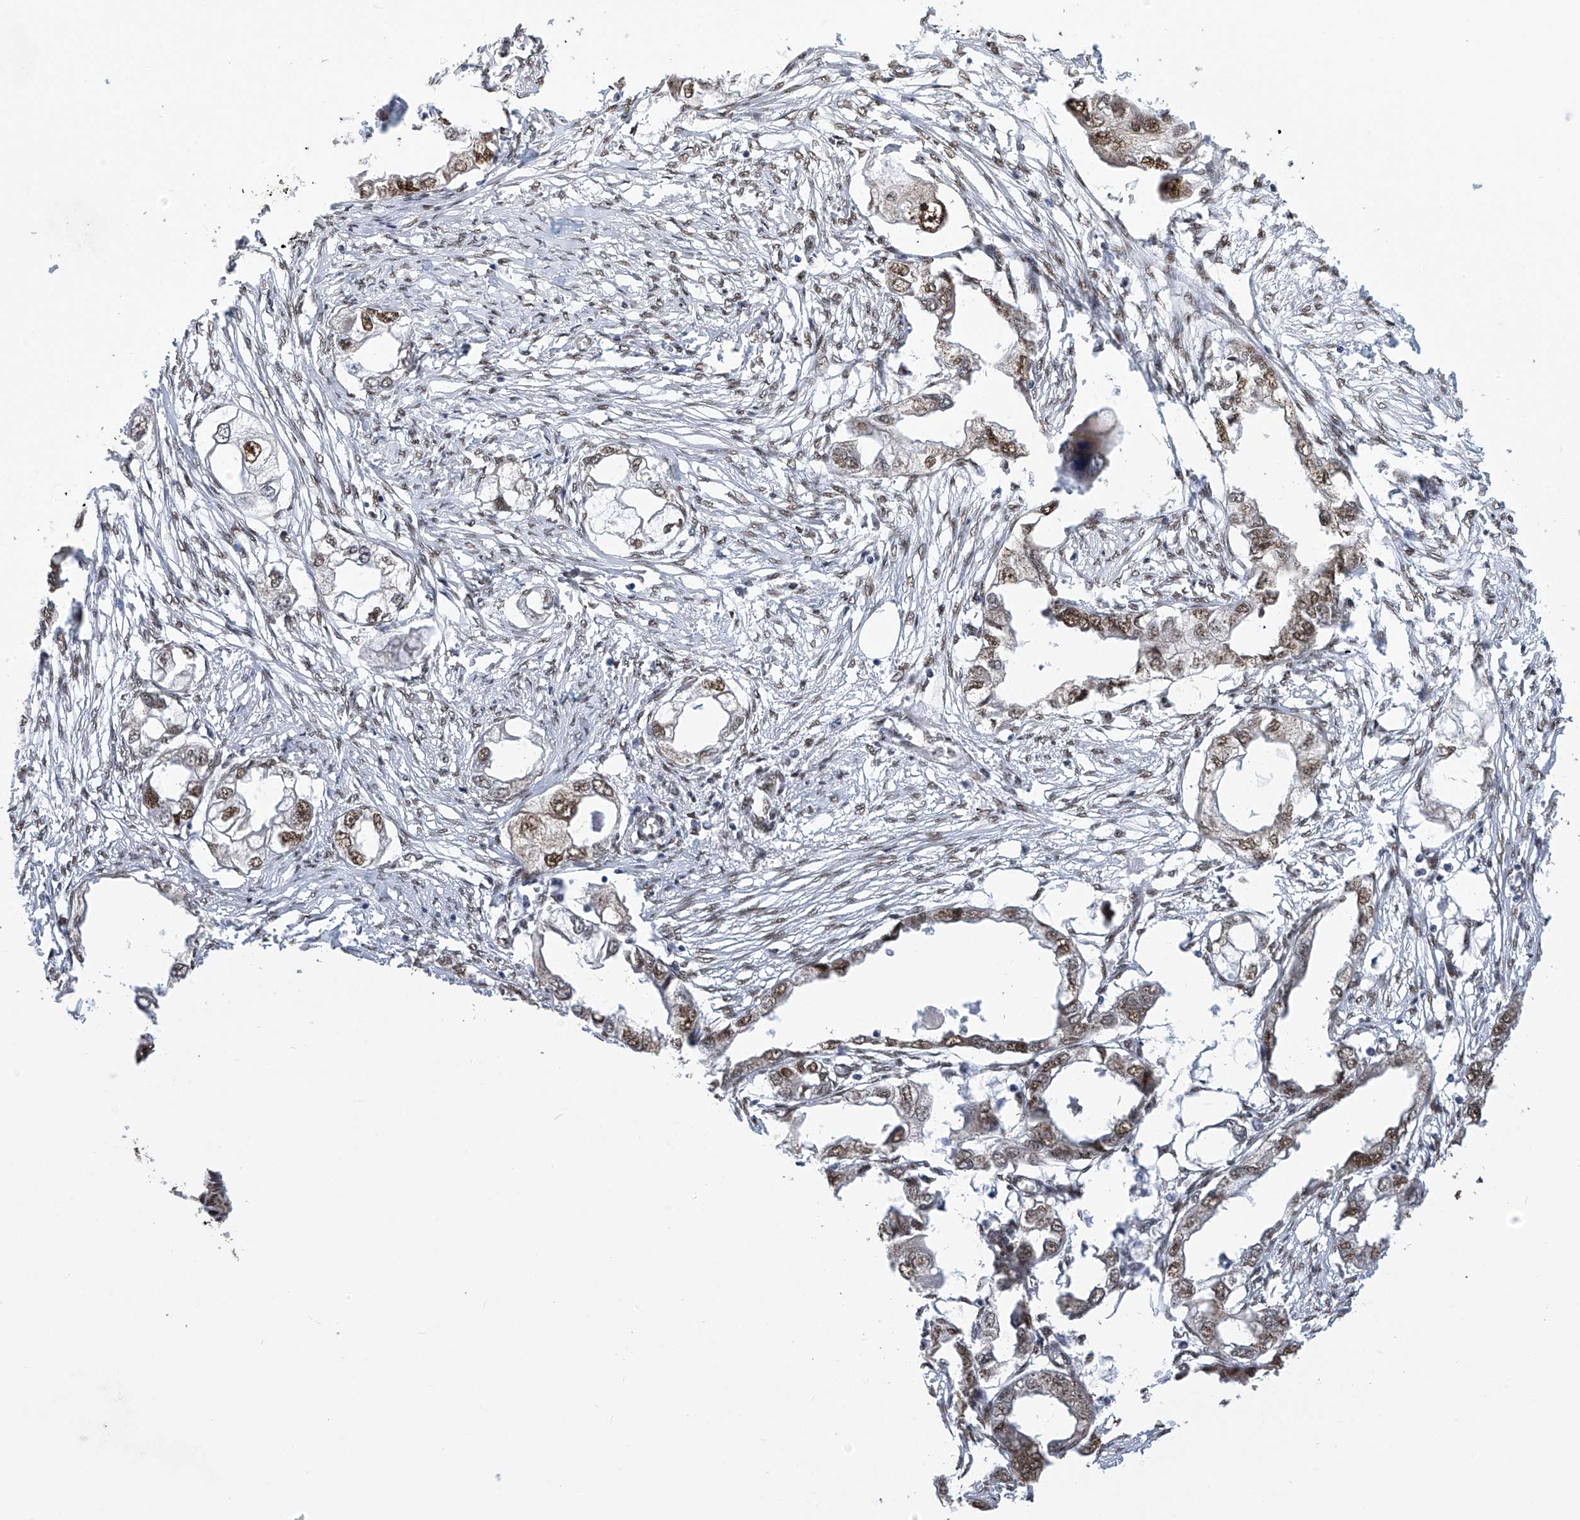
{"staining": {"intensity": "moderate", "quantity": ">75%", "location": "nuclear"}, "tissue": "endometrial cancer", "cell_type": "Tumor cells", "image_type": "cancer", "snomed": [{"axis": "morphology", "description": "Adenocarcinoma, NOS"}, {"axis": "morphology", "description": "Adenocarcinoma, metastatic, NOS"}, {"axis": "topography", "description": "Adipose tissue"}, {"axis": "topography", "description": "Endometrium"}], "caption": "Endometrial adenocarcinoma tissue displays moderate nuclear expression in about >75% of tumor cells, visualized by immunohistochemistry.", "gene": "APLF", "patient": {"sex": "female", "age": 67}}